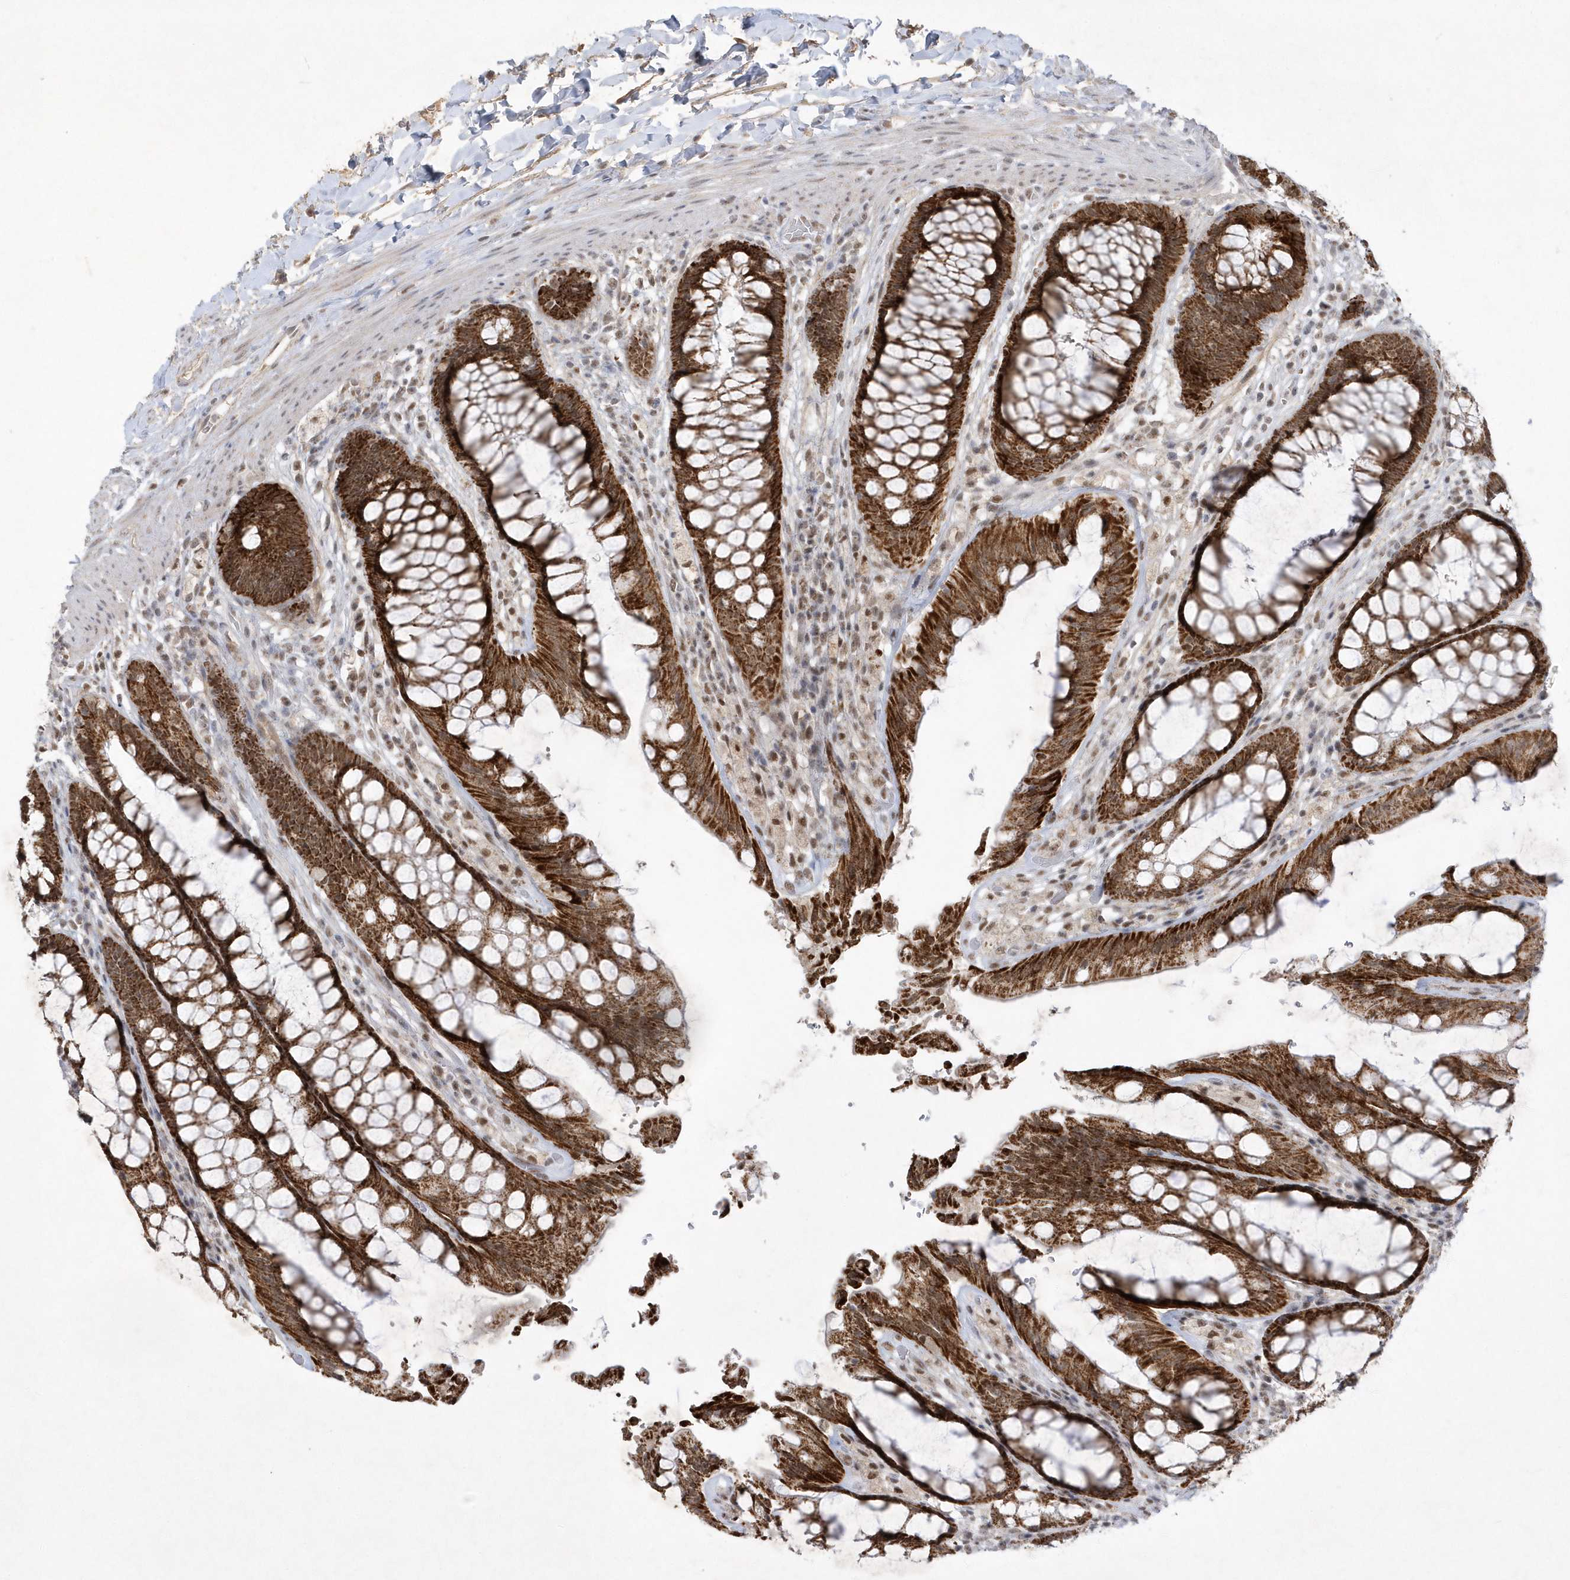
{"staining": {"intensity": "strong", "quantity": ">75%", "location": "cytoplasmic/membranous"}, "tissue": "rectum", "cell_type": "Glandular cells", "image_type": "normal", "snomed": [{"axis": "morphology", "description": "Normal tissue, NOS"}, {"axis": "topography", "description": "Rectum"}], "caption": "Protein expression analysis of normal rectum reveals strong cytoplasmic/membranous positivity in approximately >75% of glandular cells. The staining was performed using DAB (3,3'-diaminobenzidine) to visualize the protein expression in brown, while the nuclei were stained in blue with hematoxylin (Magnification: 20x).", "gene": "CPSF3", "patient": {"sex": "female", "age": 46}}